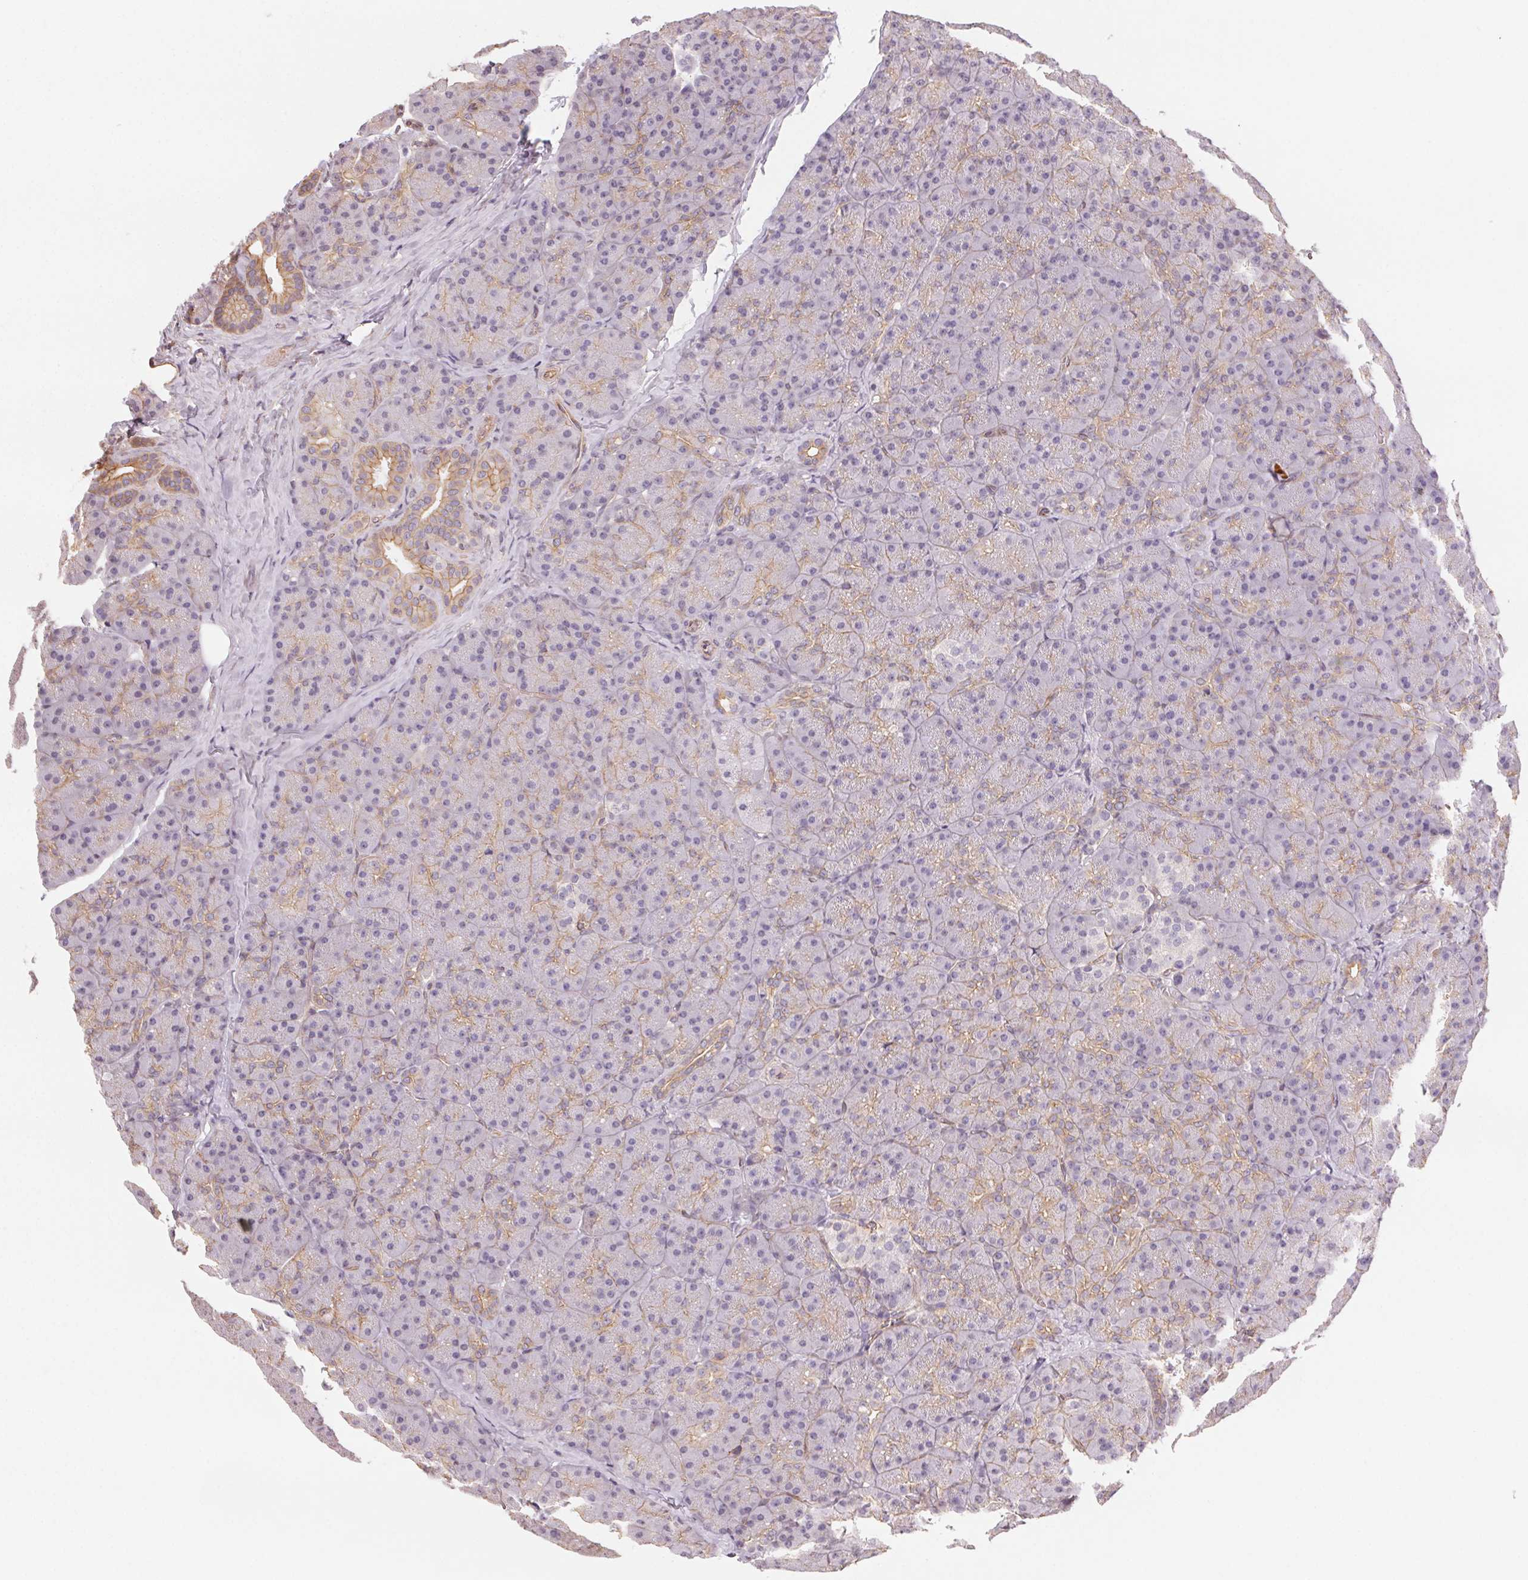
{"staining": {"intensity": "weak", "quantity": "25%-75%", "location": "cytoplasmic/membranous"}, "tissue": "pancreas", "cell_type": "Exocrine glandular cells", "image_type": "normal", "snomed": [{"axis": "morphology", "description": "Normal tissue, NOS"}, {"axis": "topography", "description": "Pancreas"}], "caption": "Immunohistochemistry (DAB (3,3'-diaminobenzidine)) staining of normal pancreas demonstrates weak cytoplasmic/membranous protein positivity in approximately 25%-75% of exocrine glandular cells. (Brightfield microscopy of DAB IHC at high magnification).", "gene": "PLA2G4F", "patient": {"sex": "male", "age": 57}}